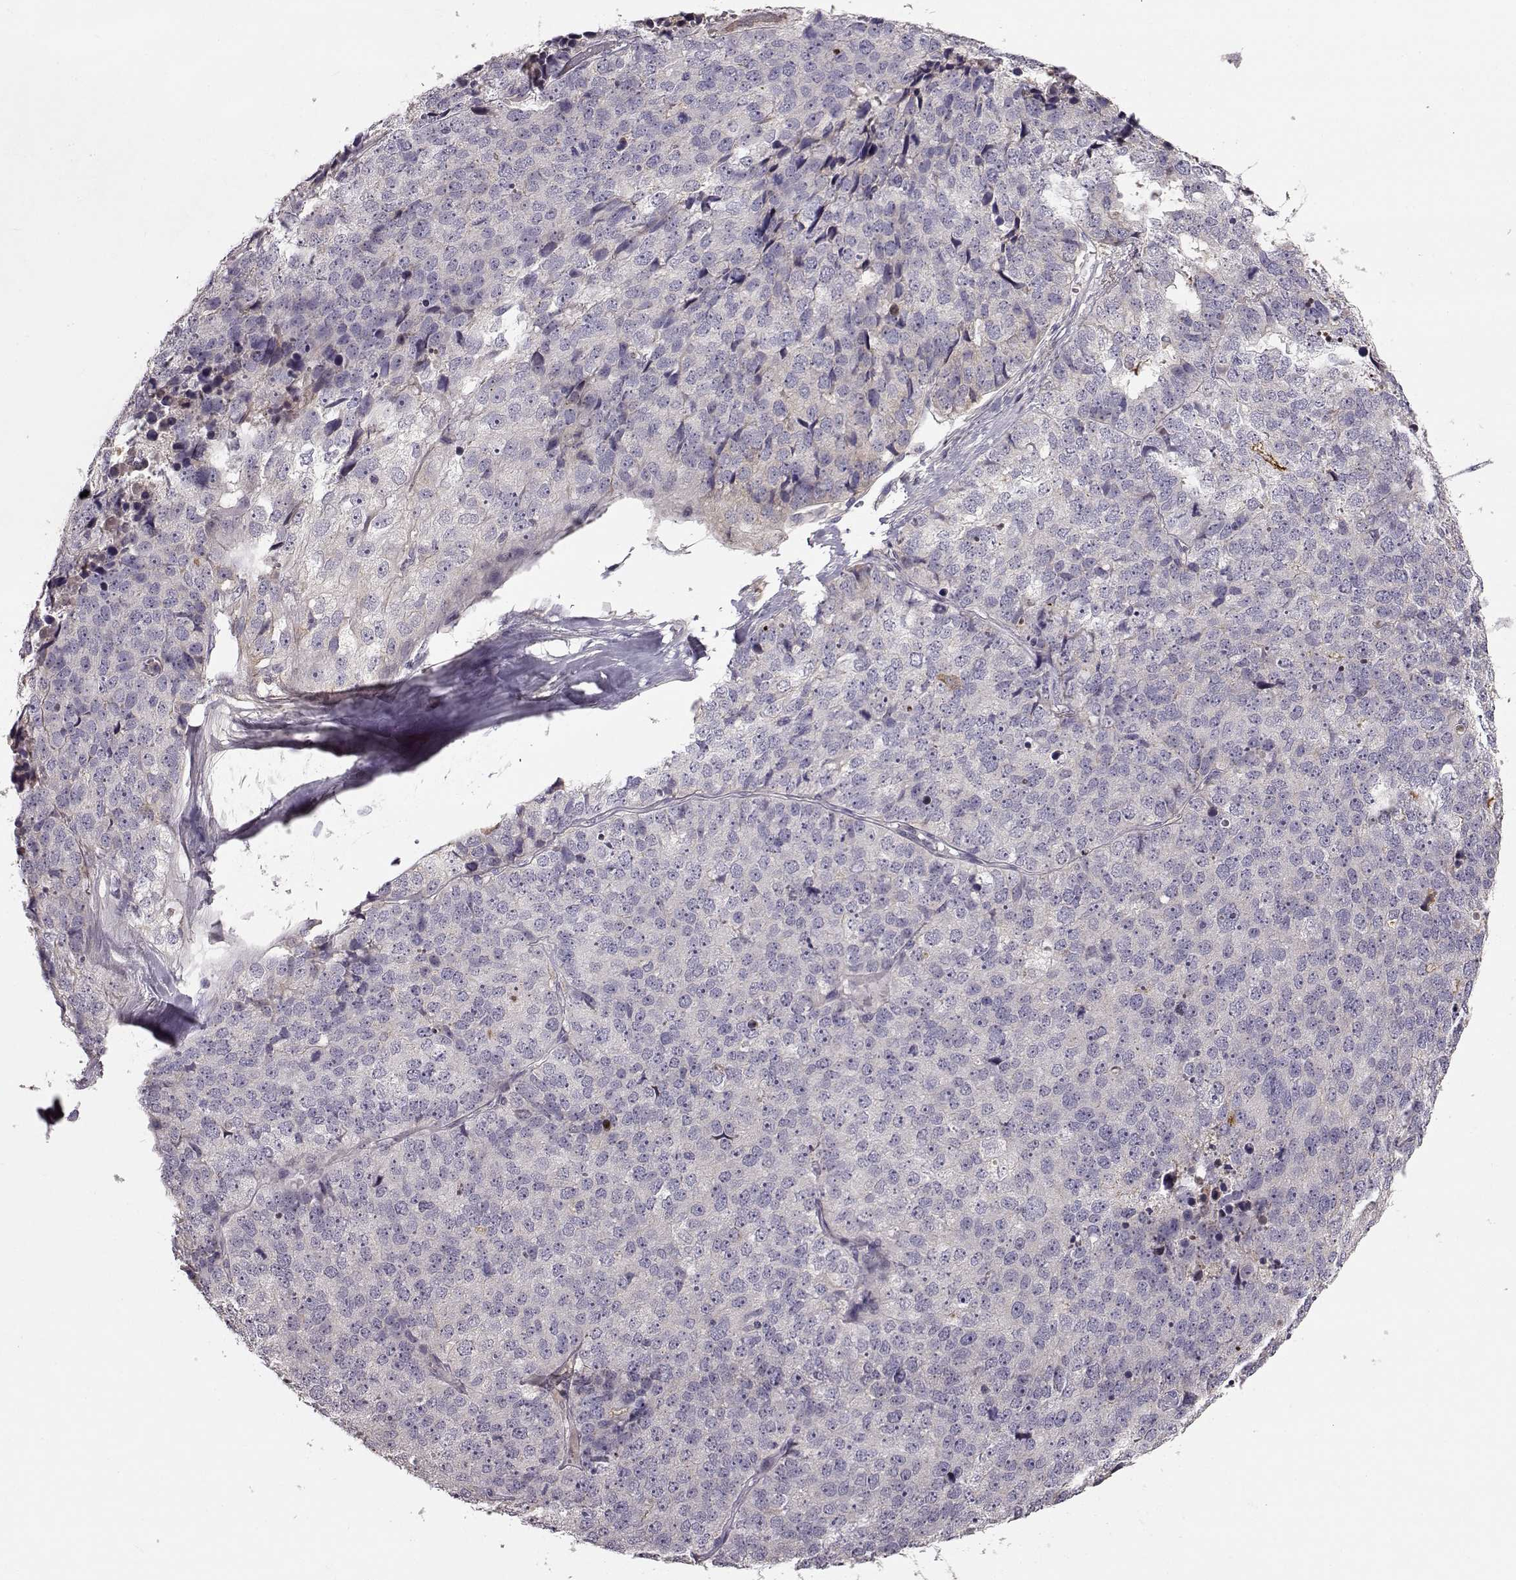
{"staining": {"intensity": "negative", "quantity": "none", "location": "none"}, "tissue": "stomach cancer", "cell_type": "Tumor cells", "image_type": "cancer", "snomed": [{"axis": "morphology", "description": "Adenocarcinoma, NOS"}, {"axis": "topography", "description": "Stomach"}], "caption": "Immunohistochemistry of human stomach adenocarcinoma exhibits no positivity in tumor cells. Nuclei are stained in blue.", "gene": "YJEFN3", "patient": {"sex": "male", "age": 69}}